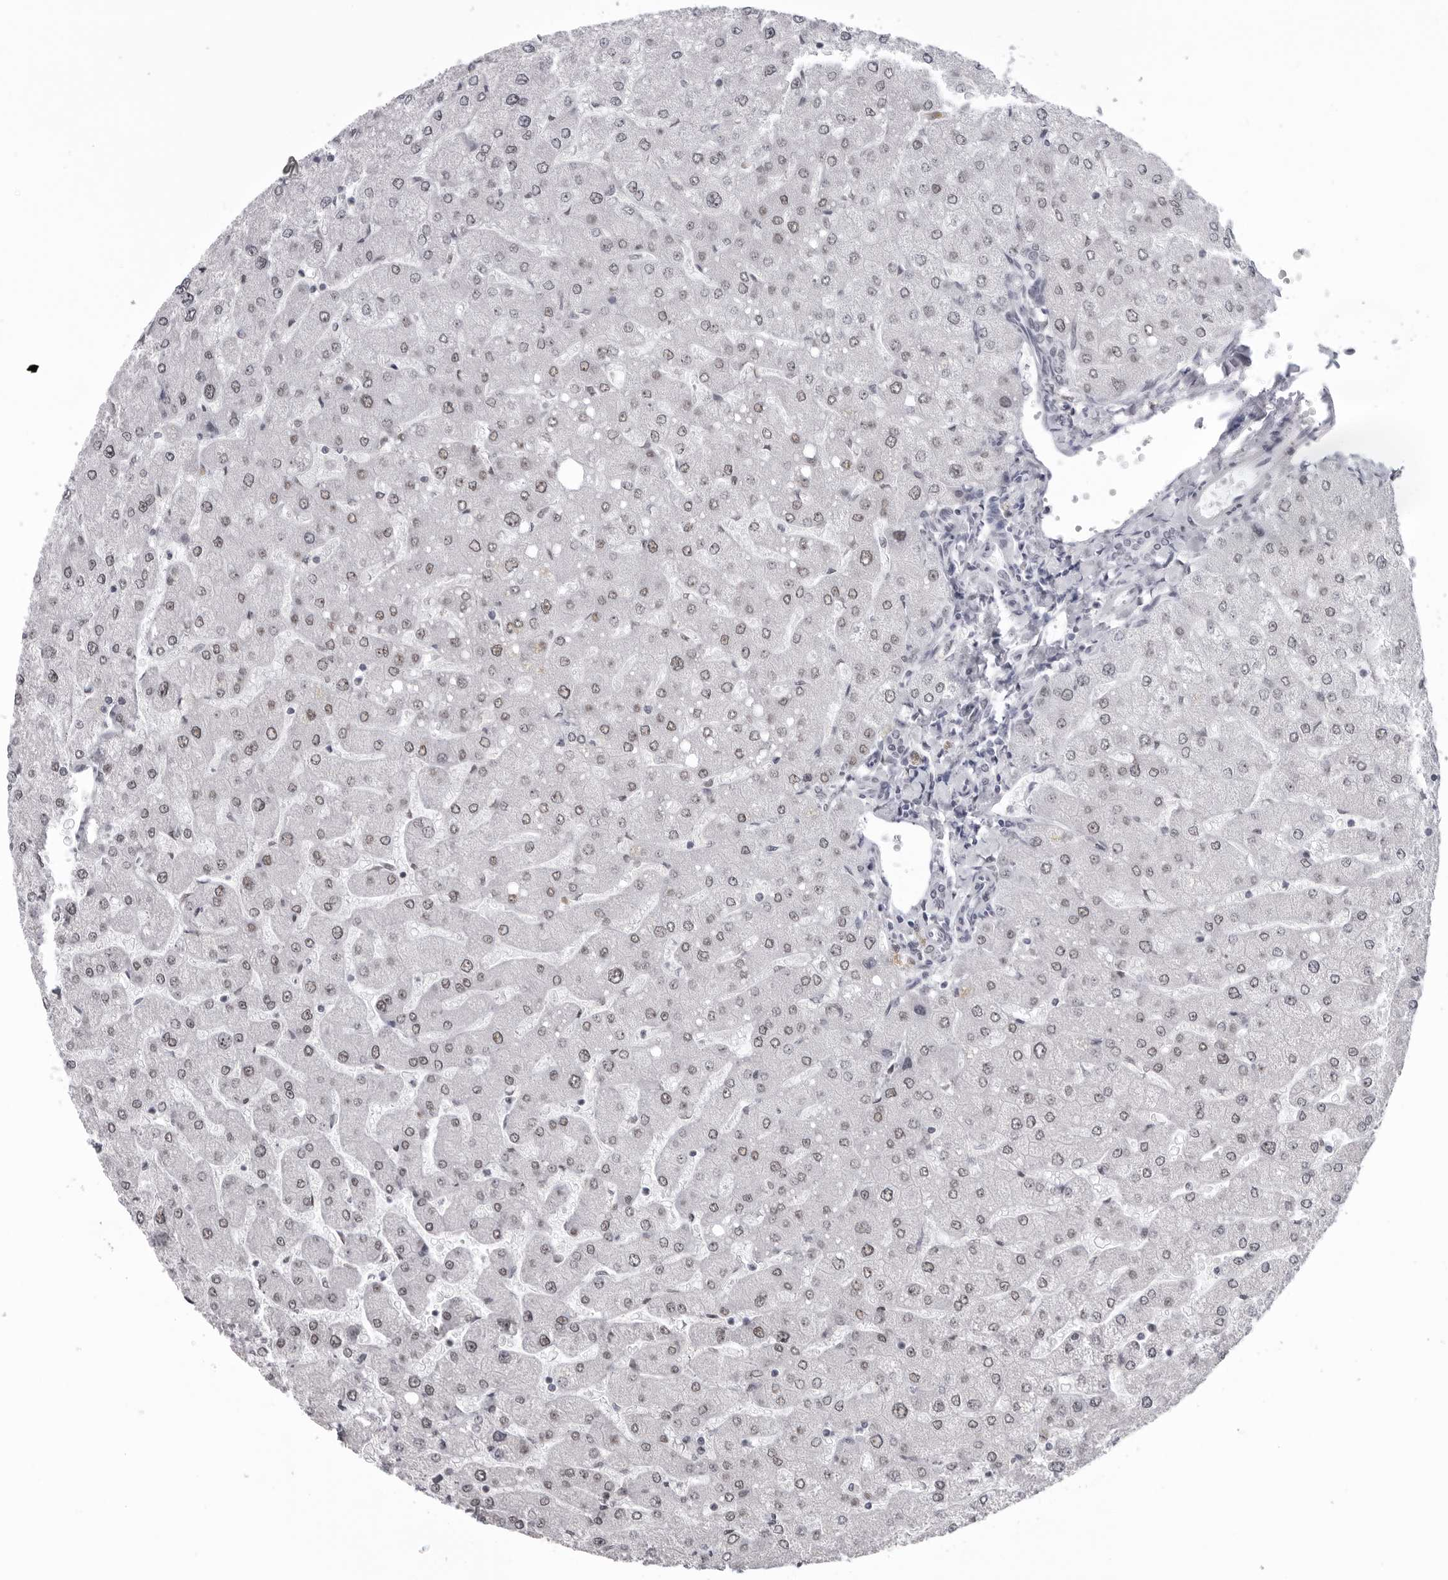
{"staining": {"intensity": "weak", "quantity": "25%-75%", "location": "nuclear"}, "tissue": "liver", "cell_type": "Cholangiocytes", "image_type": "normal", "snomed": [{"axis": "morphology", "description": "Normal tissue, NOS"}, {"axis": "topography", "description": "Liver"}], "caption": "High-magnification brightfield microscopy of unremarkable liver stained with DAB (brown) and counterstained with hematoxylin (blue). cholangiocytes exhibit weak nuclear positivity is seen in about25%-75% of cells. (brown staining indicates protein expression, while blue staining denotes nuclei).", "gene": "DHX9", "patient": {"sex": "male", "age": 55}}